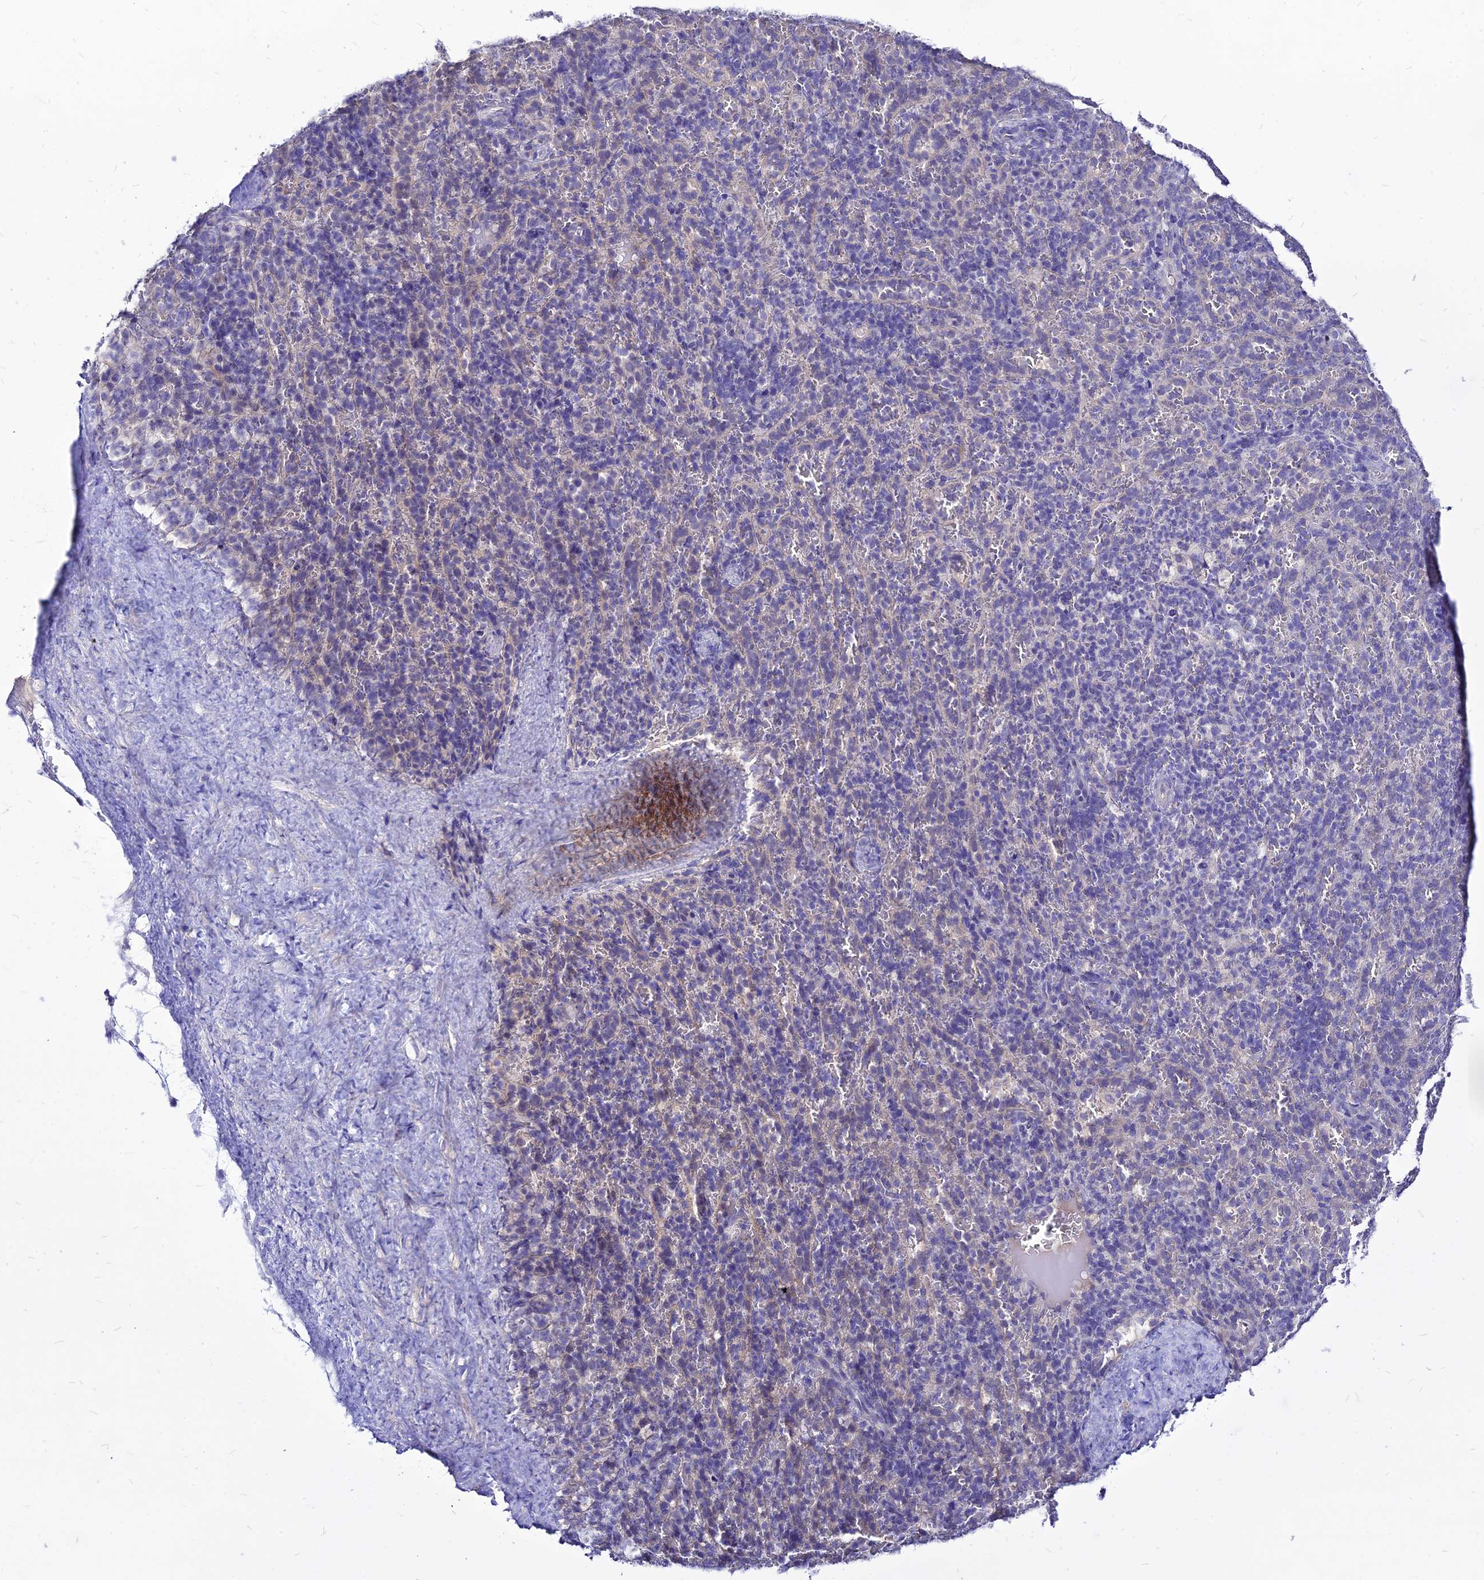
{"staining": {"intensity": "negative", "quantity": "none", "location": "none"}, "tissue": "spleen", "cell_type": "Cells in red pulp", "image_type": "normal", "snomed": [{"axis": "morphology", "description": "Normal tissue, NOS"}, {"axis": "topography", "description": "Spleen"}], "caption": "This is an immunohistochemistry (IHC) histopathology image of benign human spleen. There is no expression in cells in red pulp.", "gene": "CZIB", "patient": {"sex": "female", "age": 21}}